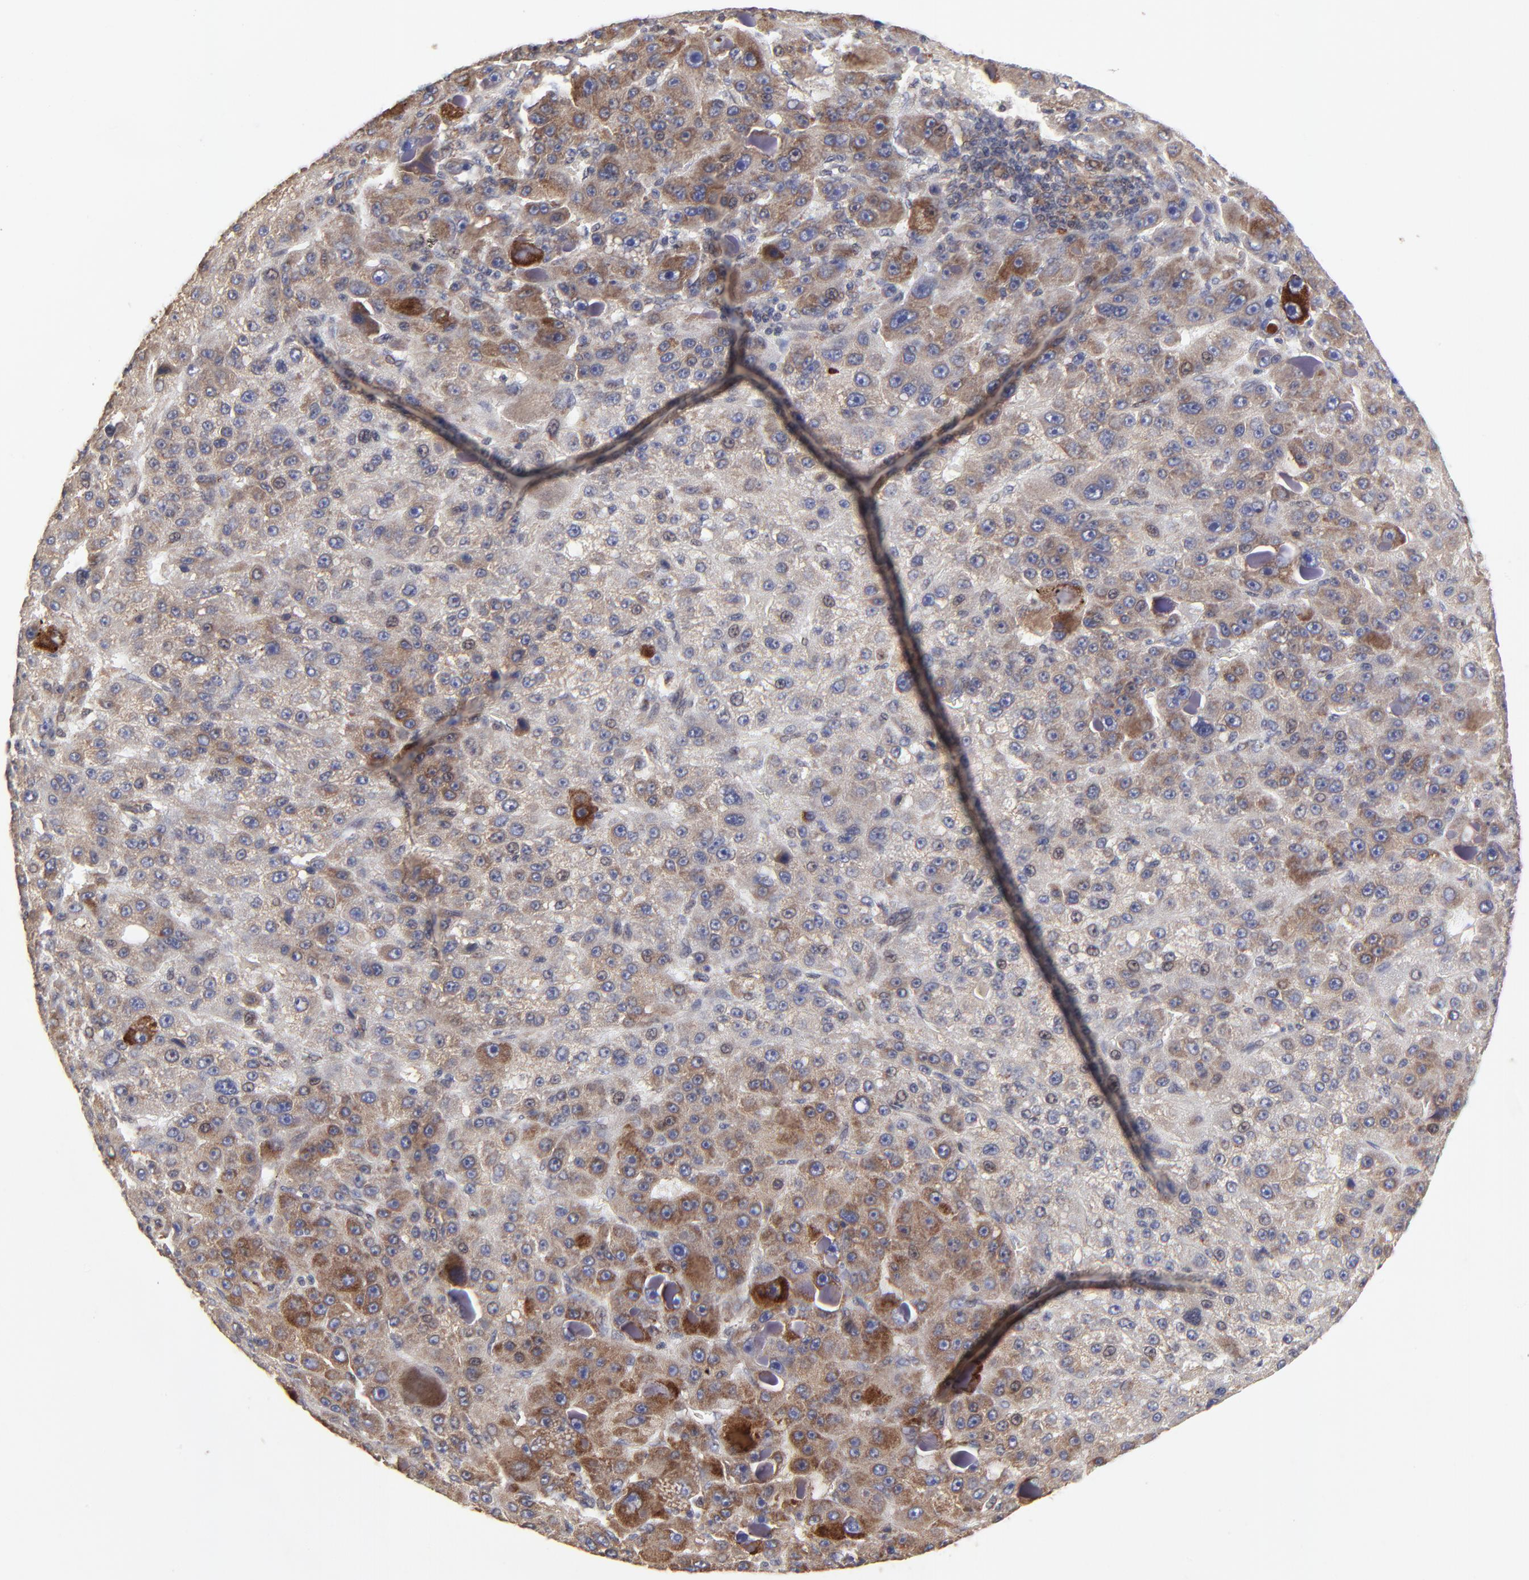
{"staining": {"intensity": "moderate", "quantity": "25%-75%", "location": "cytoplasmic/membranous"}, "tissue": "liver cancer", "cell_type": "Tumor cells", "image_type": "cancer", "snomed": [{"axis": "morphology", "description": "Carcinoma, Hepatocellular, NOS"}, {"axis": "topography", "description": "Liver"}], "caption": "An immunohistochemistry photomicrograph of tumor tissue is shown. Protein staining in brown shows moderate cytoplasmic/membranous positivity in liver cancer (hepatocellular carcinoma) within tumor cells.", "gene": "ELP2", "patient": {"sex": "male", "age": 76}}